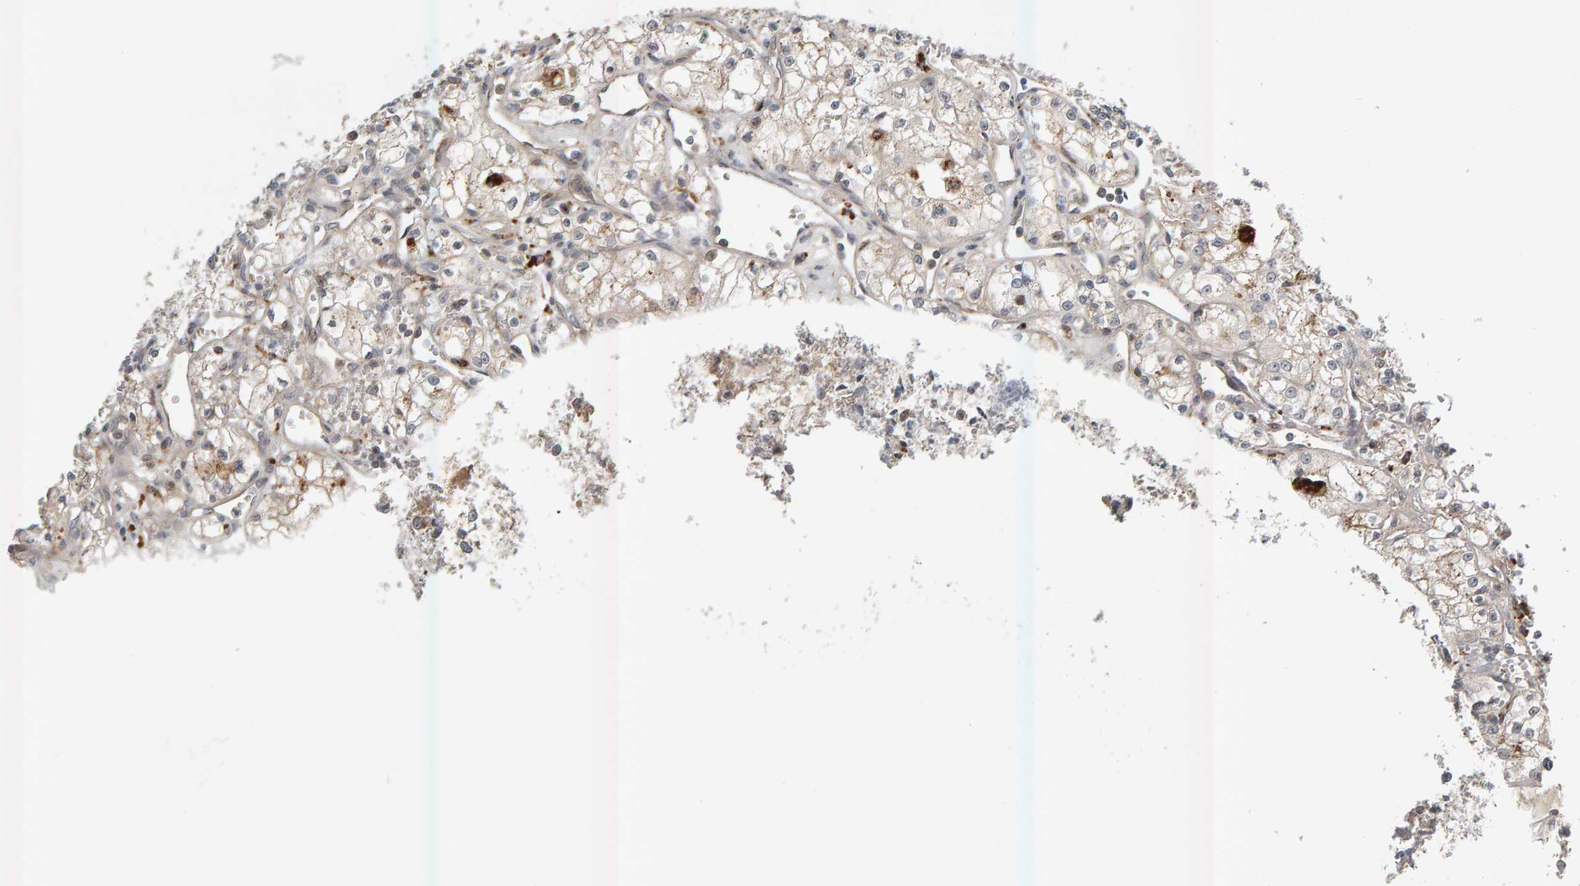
{"staining": {"intensity": "weak", "quantity": "<25%", "location": "cytoplasmic/membranous"}, "tissue": "renal cancer", "cell_type": "Tumor cells", "image_type": "cancer", "snomed": [{"axis": "morphology", "description": "Adenocarcinoma, NOS"}, {"axis": "topography", "description": "Kidney"}], "caption": "Micrograph shows no protein expression in tumor cells of renal cancer tissue.", "gene": "ZNF160", "patient": {"sex": "male", "age": 59}}